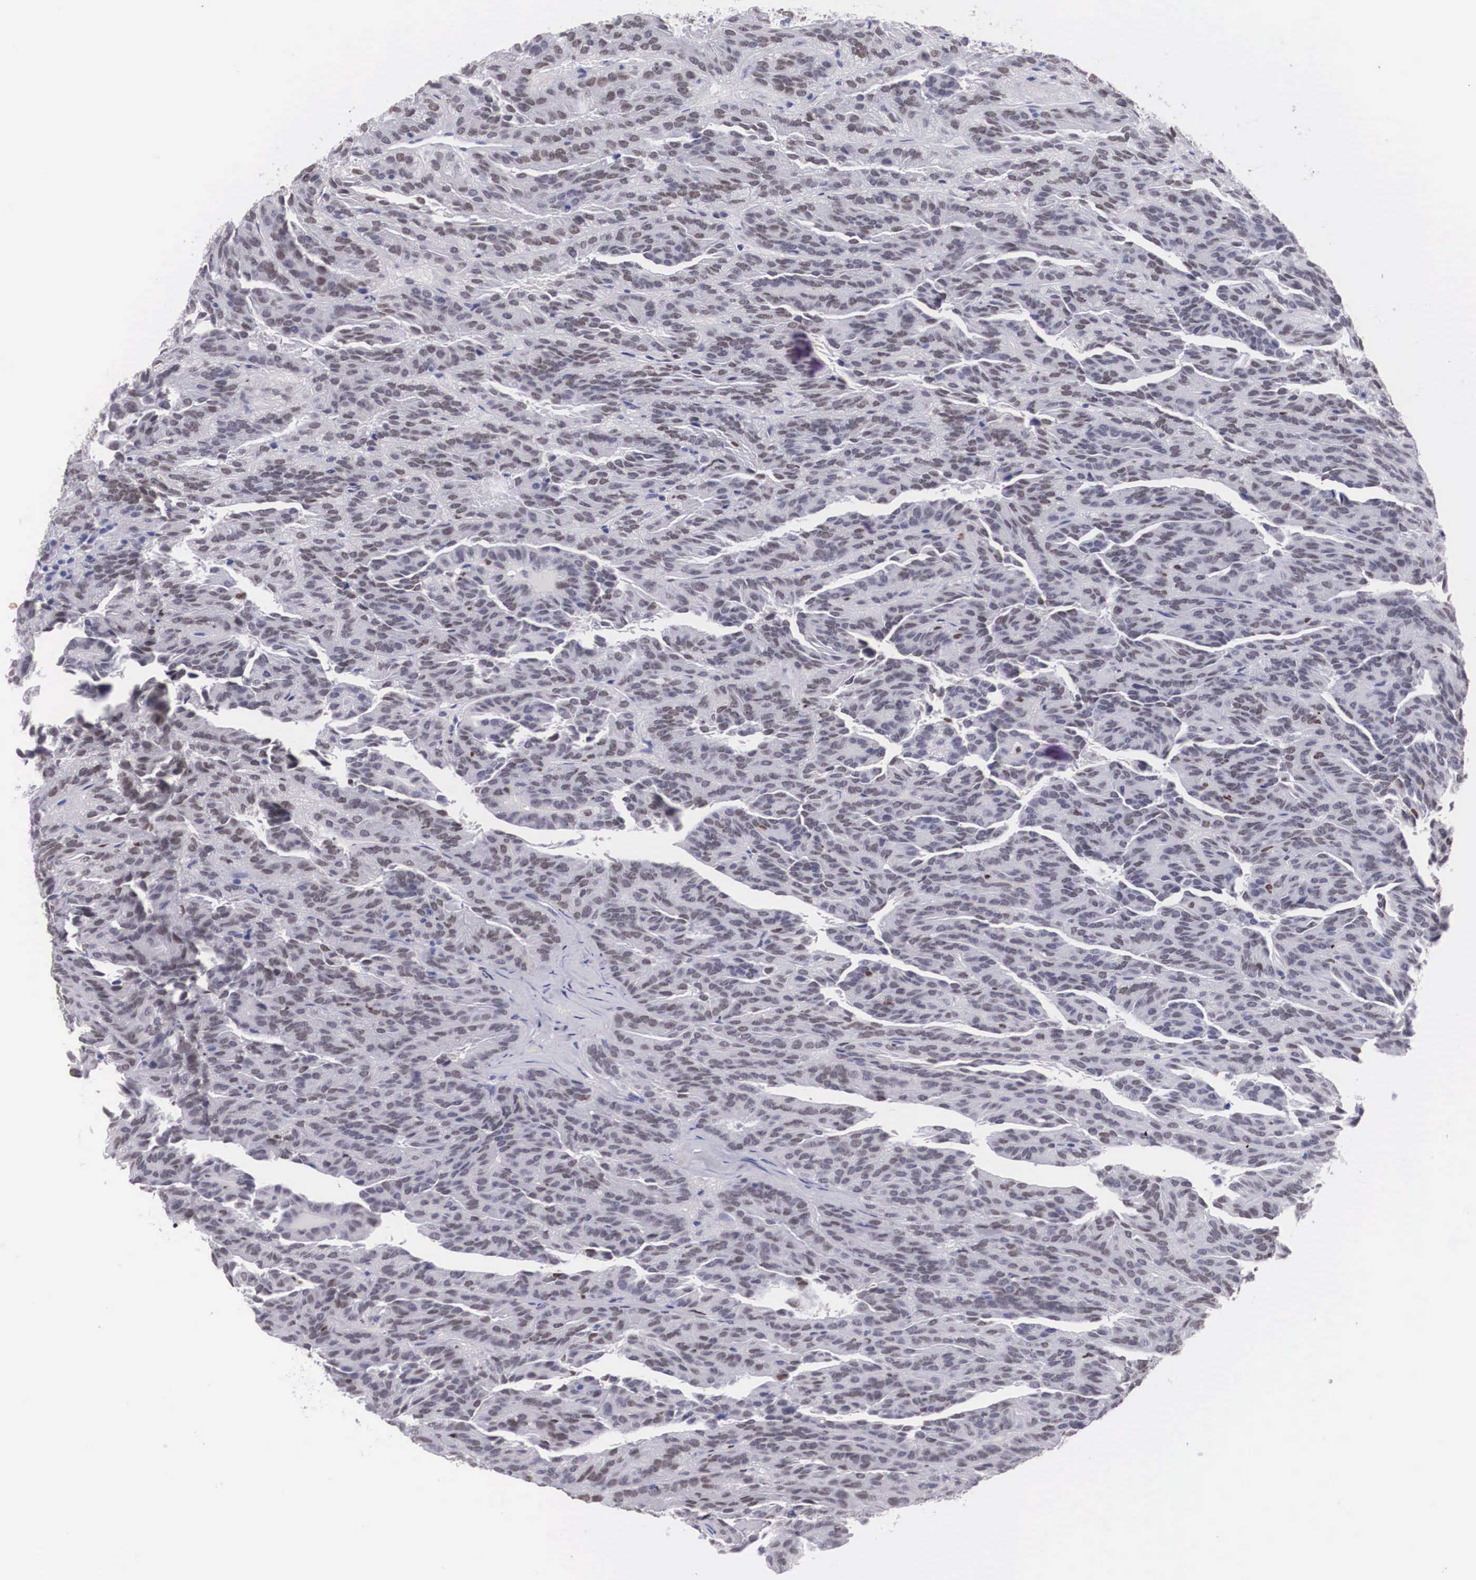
{"staining": {"intensity": "weak", "quantity": "25%-75%", "location": "nuclear"}, "tissue": "renal cancer", "cell_type": "Tumor cells", "image_type": "cancer", "snomed": [{"axis": "morphology", "description": "Adenocarcinoma, NOS"}, {"axis": "topography", "description": "Kidney"}], "caption": "Immunohistochemistry of human renal cancer shows low levels of weak nuclear positivity in approximately 25%-75% of tumor cells.", "gene": "KHDRBS3", "patient": {"sex": "male", "age": 46}}